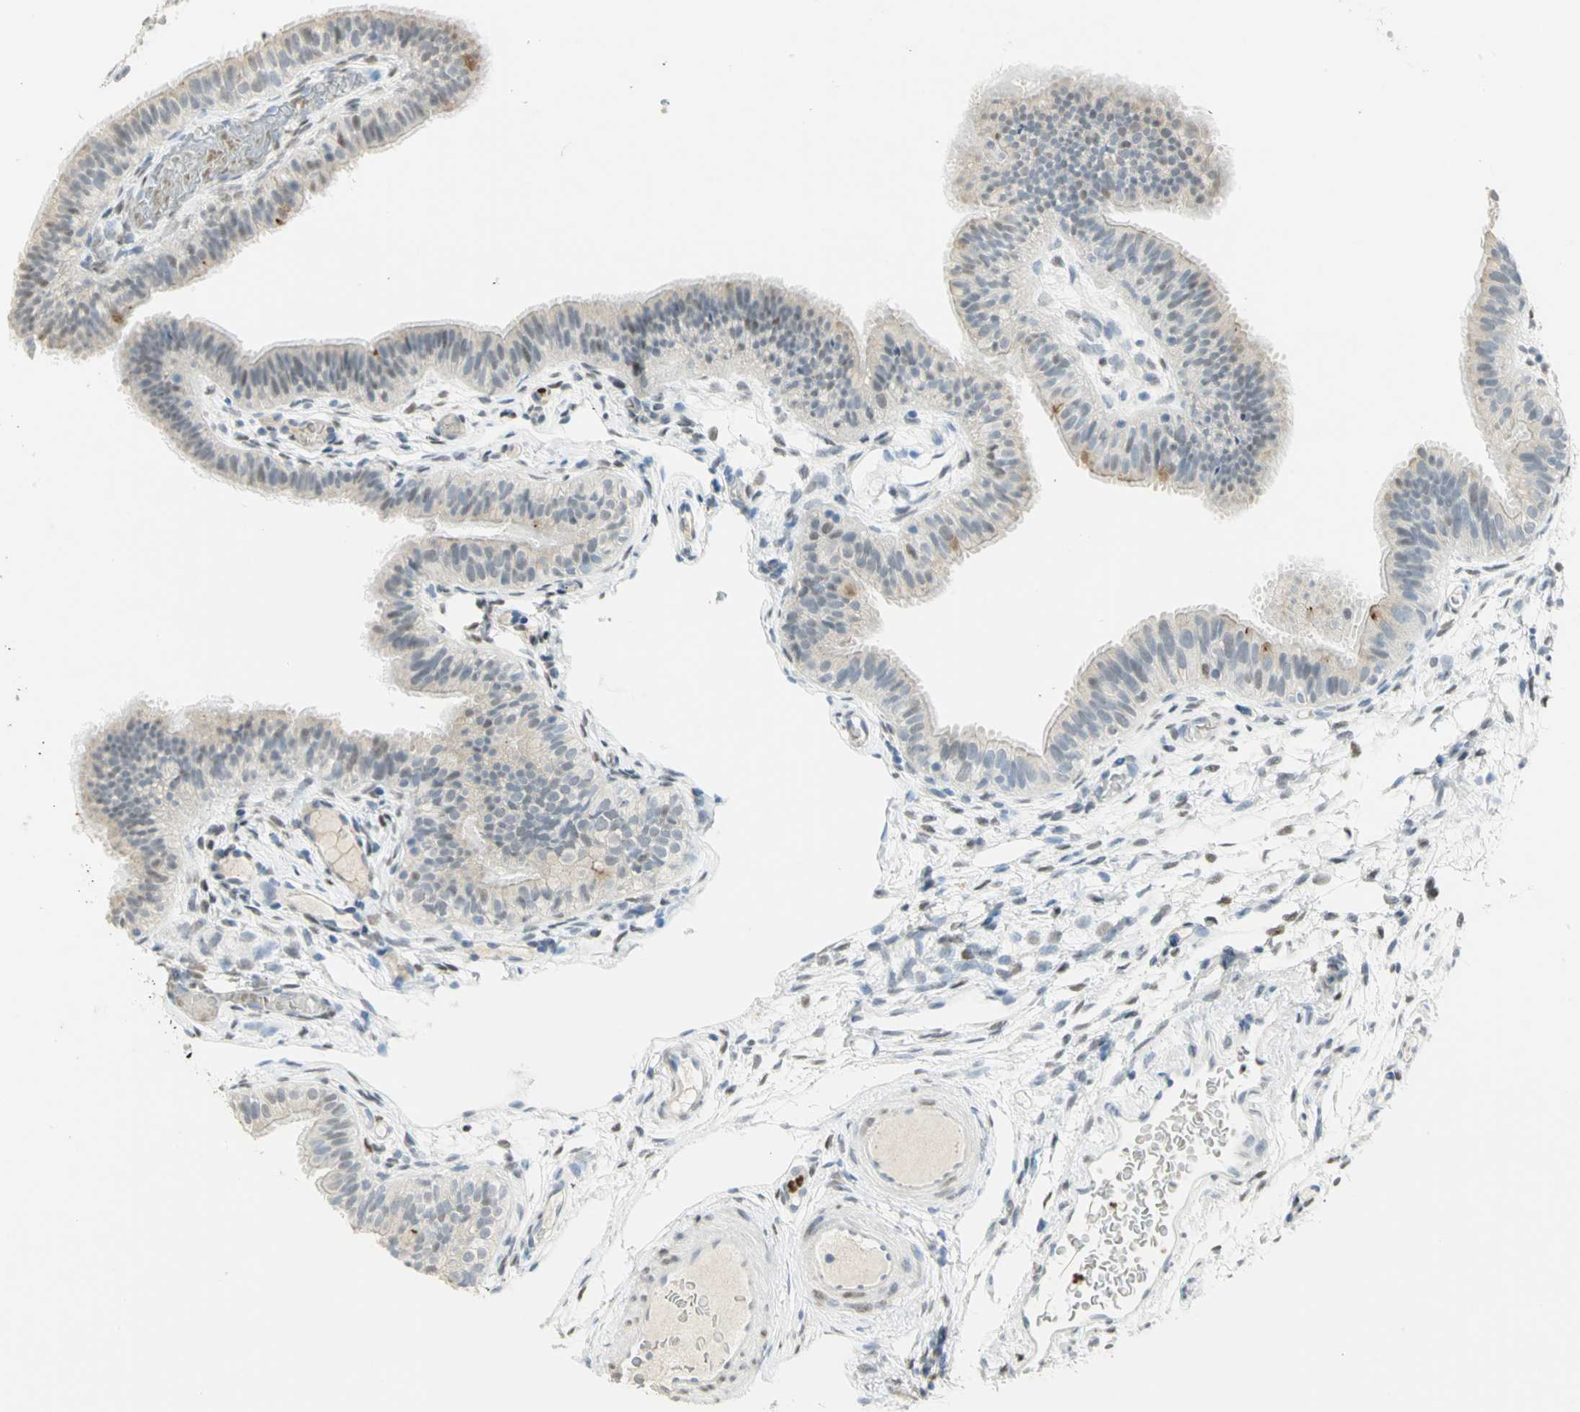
{"staining": {"intensity": "moderate", "quantity": "25%-75%", "location": "nuclear"}, "tissue": "fallopian tube", "cell_type": "Glandular cells", "image_type": "normal", "snomed": [{"axis": "morphology", "description": "Normal tissue, NOS"}, {"axis": "morphology", "description": "Dermoid, NOS"}, {"axis": "topography", "description": "Fallopian tube"}], "caption": "This histopathology image reveals IHC staining of normal human fallopian tube, with medium moderate nuclear positivity in approximately 25%-75% of glandular cells.", "gene": "BCL6", "patient": {"sex": "female", "age": 33}}